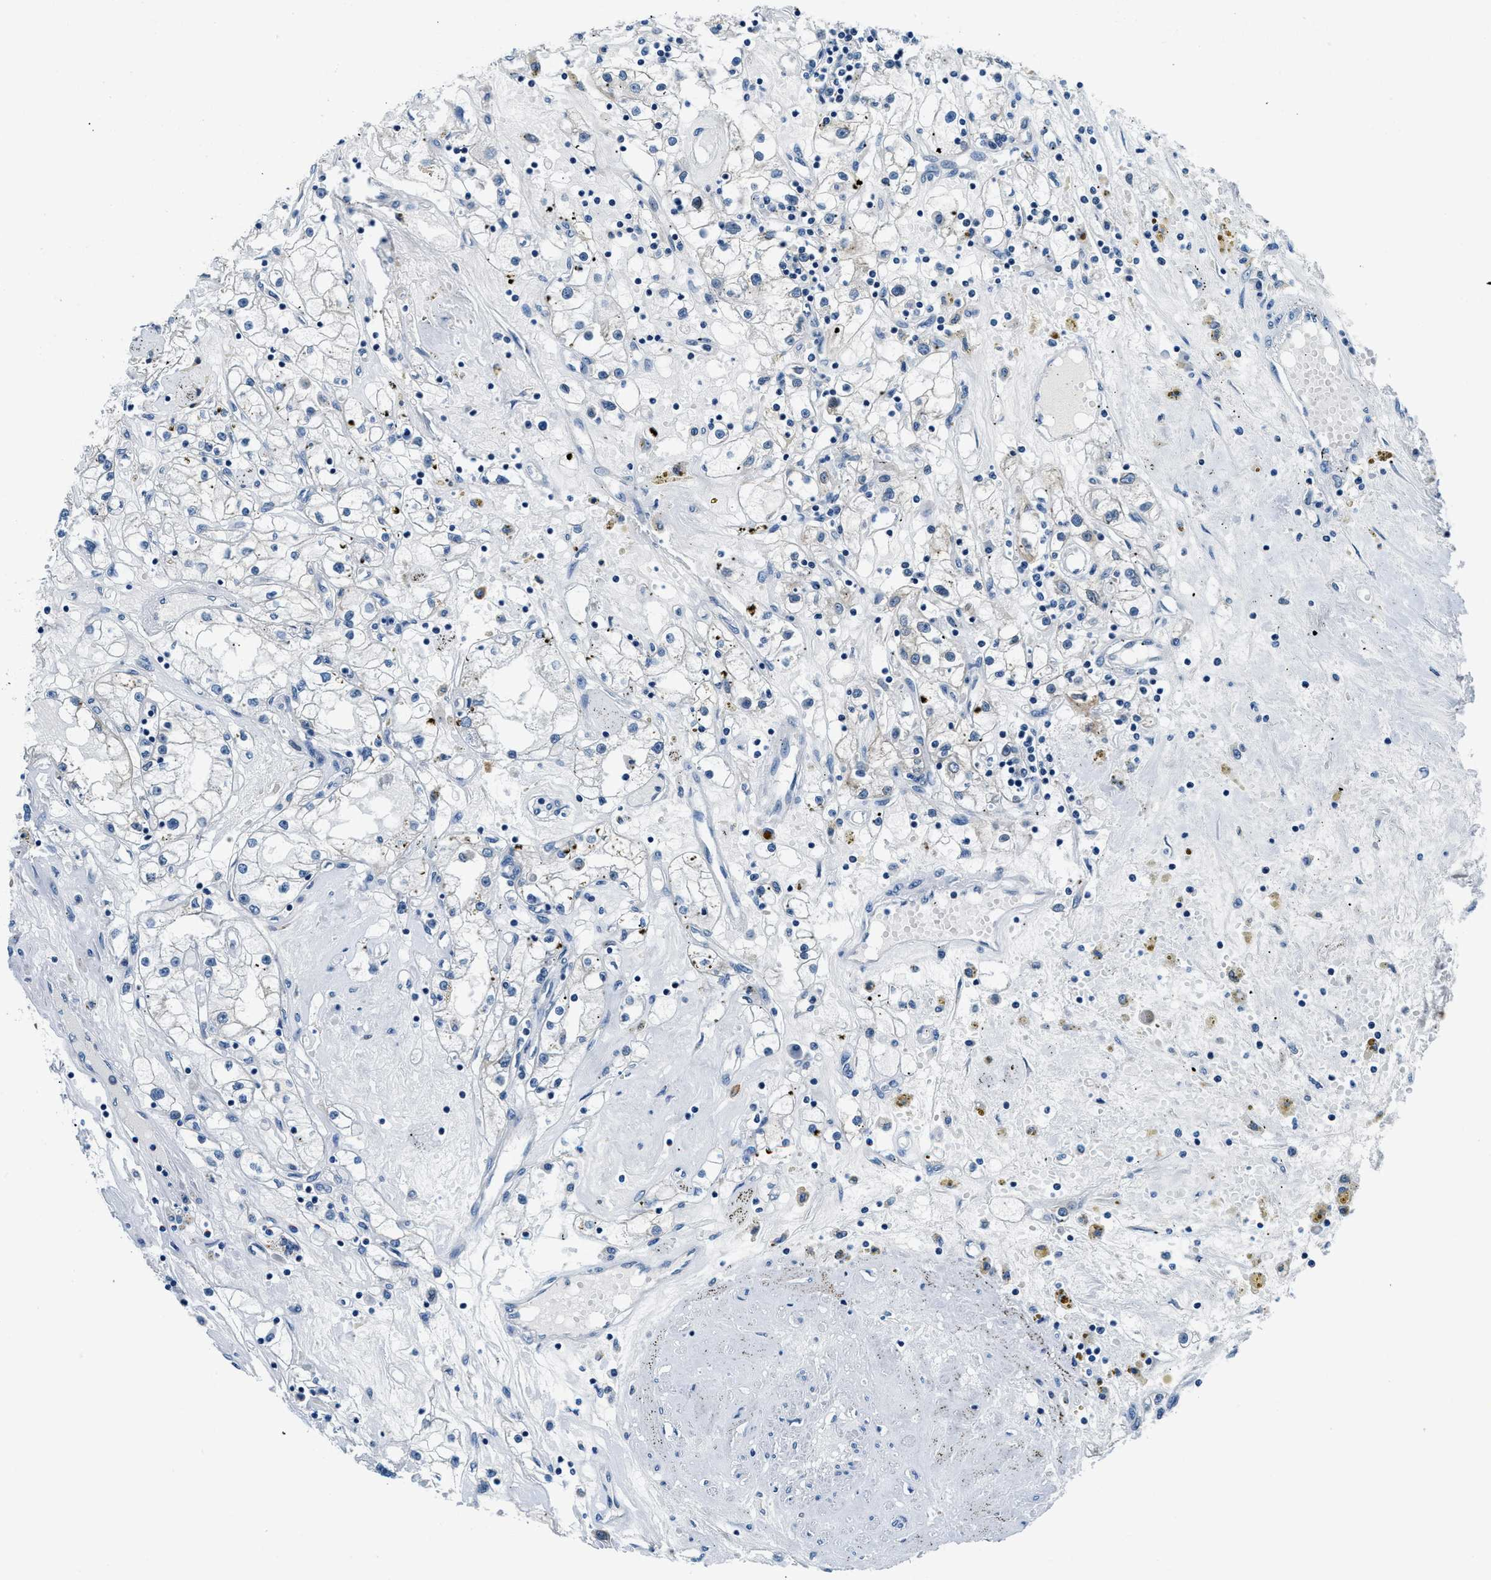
{"staining": {"intensity": "negative", "quantity": "none", "location": "none"}, "tissue": "renal cancer", "cell_type": "Tumor cells", "image_type": "cancer", "snomed": [{"axis": "morphology", "description": "Adenocarcinoma, NOS"}, {"axis": "topography", "description": "Kidney"}], "caption": "A micrograph of human renal cancer (adenocarcinoma) is negative for staining in tumor cells. (IHC, brightfield microscopy, high magnification).", "gene": "UBAC2", "patient": {"sex": "male", "age": 56}}